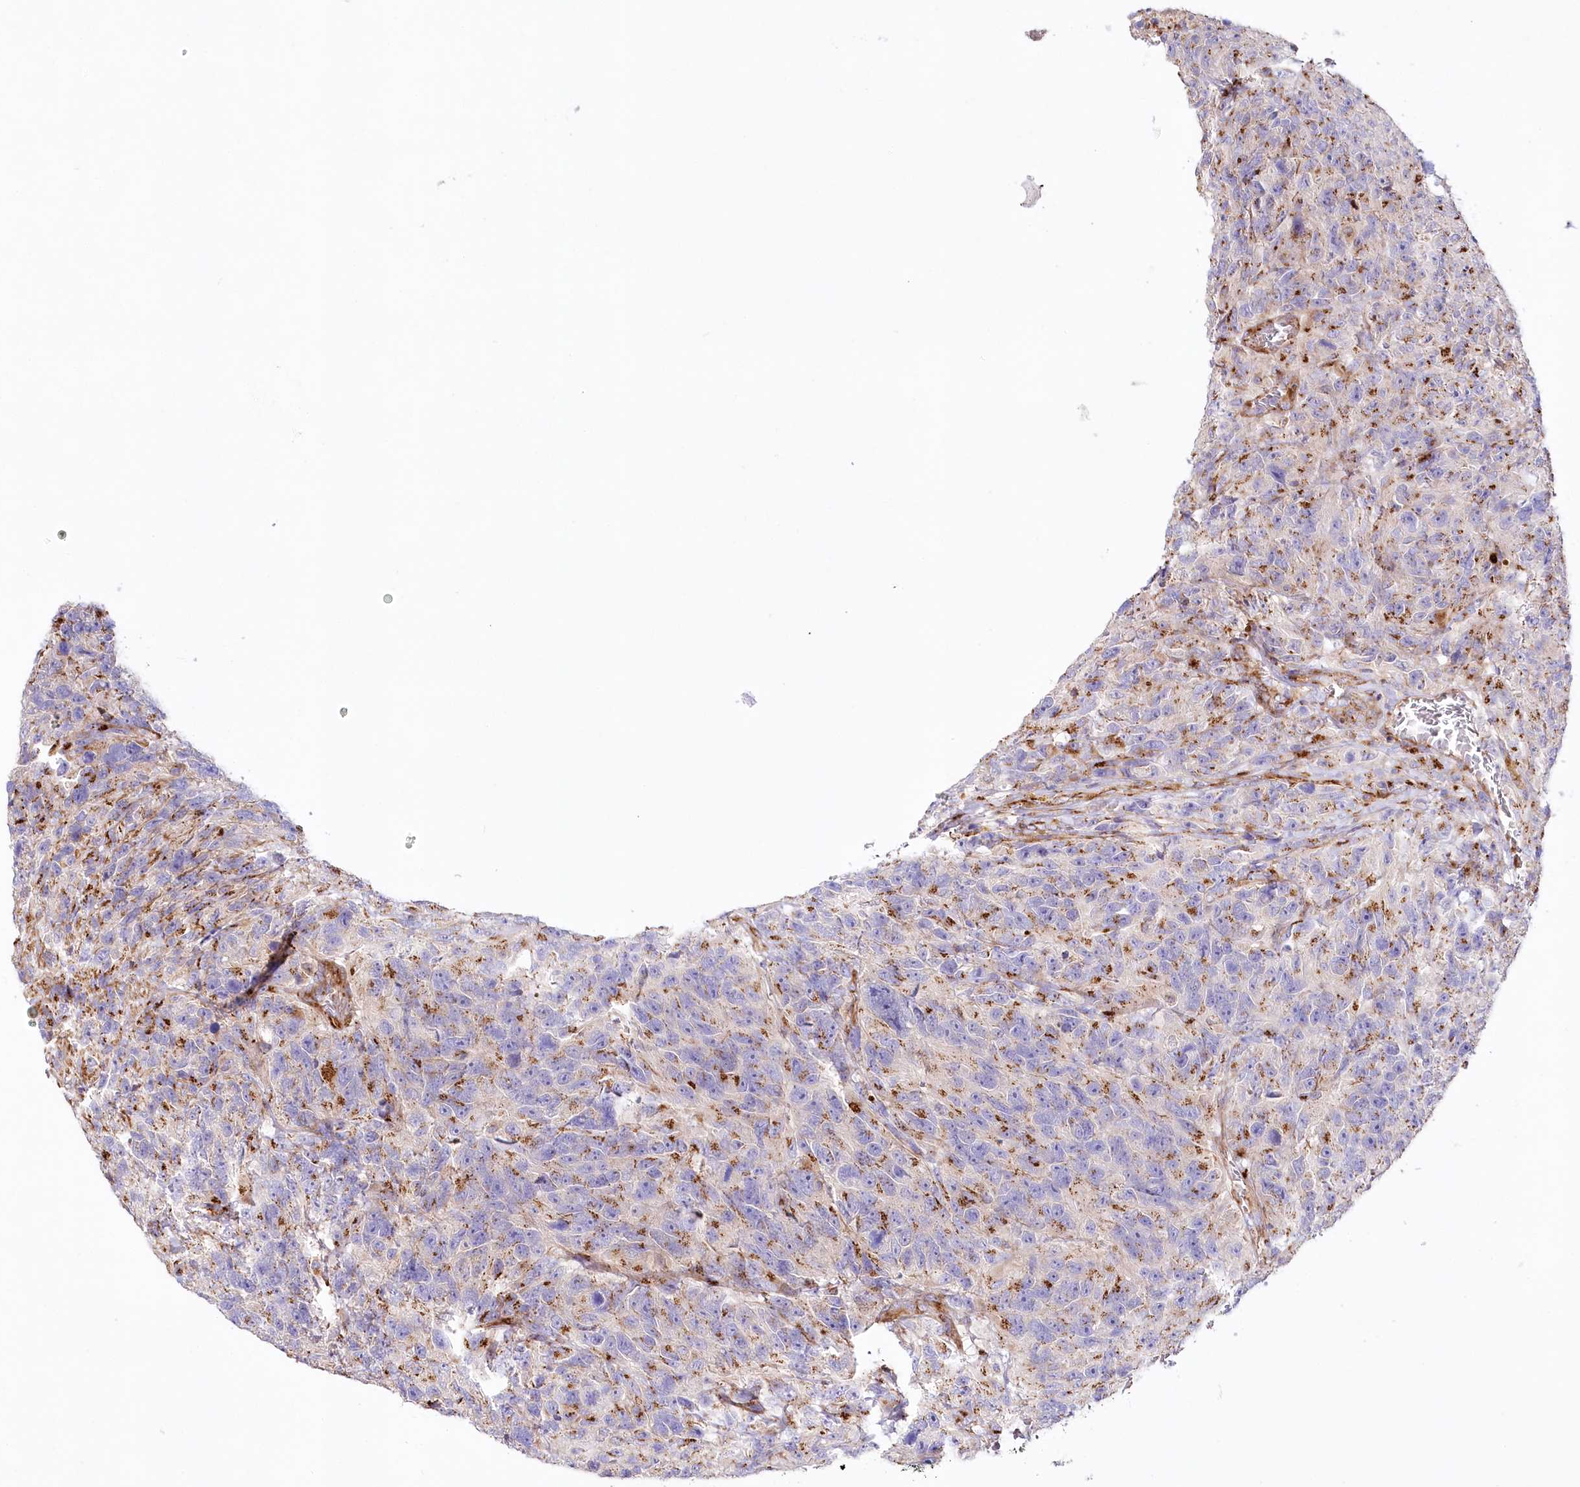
{"staining": {"intensity": "moderate", "quantity": "25%-75%", "location": "cytoplasmic/membranous"}, "tissue": "glioma", "cell_type": "Tumor cells", "image_type": "cancer", "snomed": [{"axis": "morphology", "description": "Glioma, malignant, High grade"}, {"axis": "topography", "description": "Brain"}], "caption": "Immunohistochemistry (DAB (3,3'-diaminobenzidine)) staining of human glioma reveals moderate cytoplasmic/membranous protein positivity in about 25%-75% of tumor cells. Nuclei are stained in blue.", "gene": "ABRAXAS2", "patient": {"sex": "male", "age": 69}}